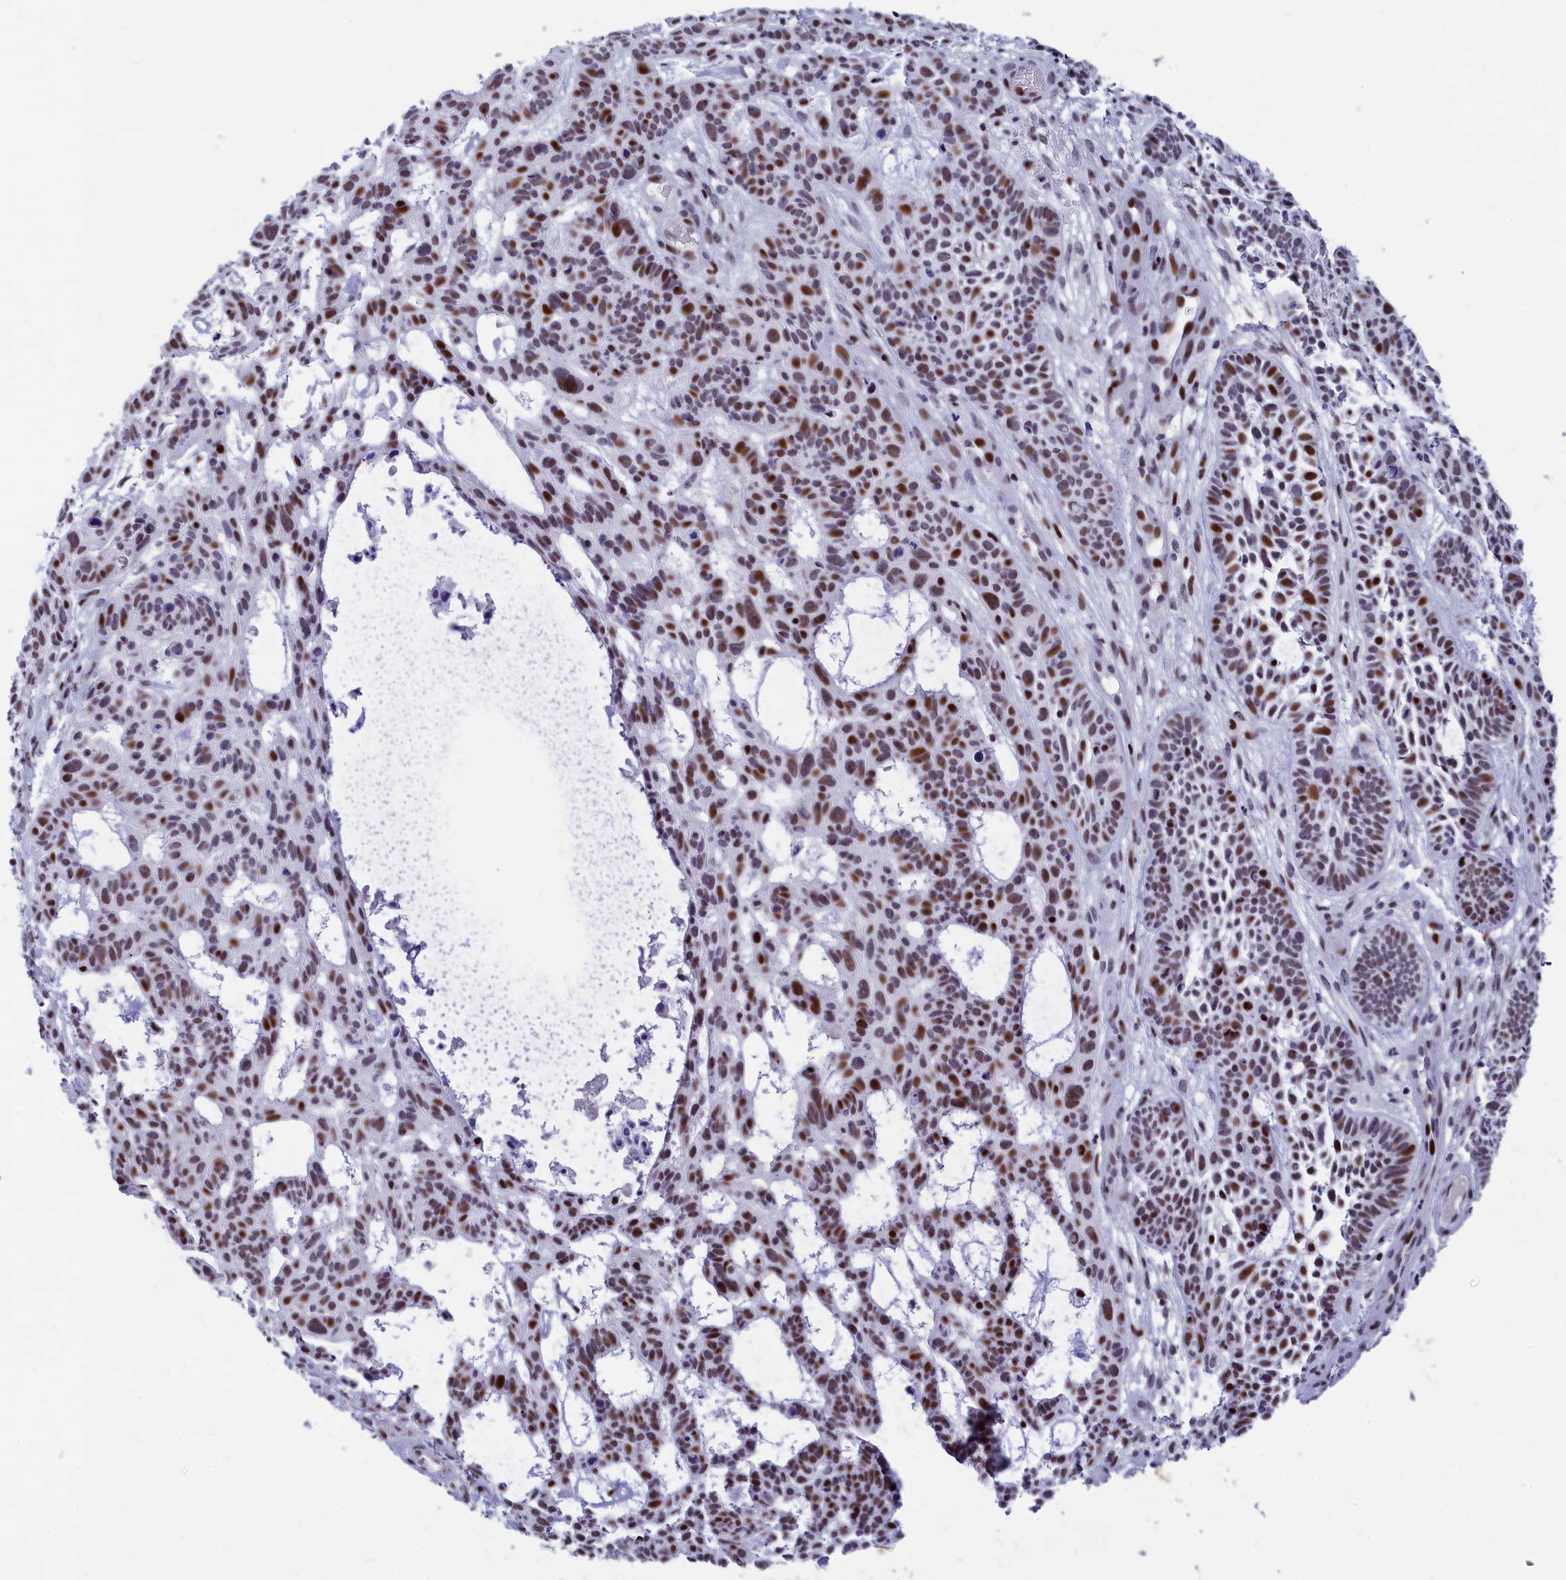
{"staining": {"intensity": "moderate", "quantity": ">75%", "location": "nuclear"}, "tissue": "skin cancer", "cell_type": "Tumor cells", "image_type": "cancer", "snomed": [{"axis": "morphology", "description": "Basal cell carcinoma"}, {"axis": "topography", "description": "Skin"}], "caption": "Immunohistochemical staining of human skin cancer shows medium levels of moderate nuclear protein expression in approximately >75% of tumor cells. The staining was performed using DAB, with brown indicating positive protein expression. Nuclei are stained blue with hematoxylin.", "gene": "NSA2", "patient": {"sex": "male", "age": 89}}